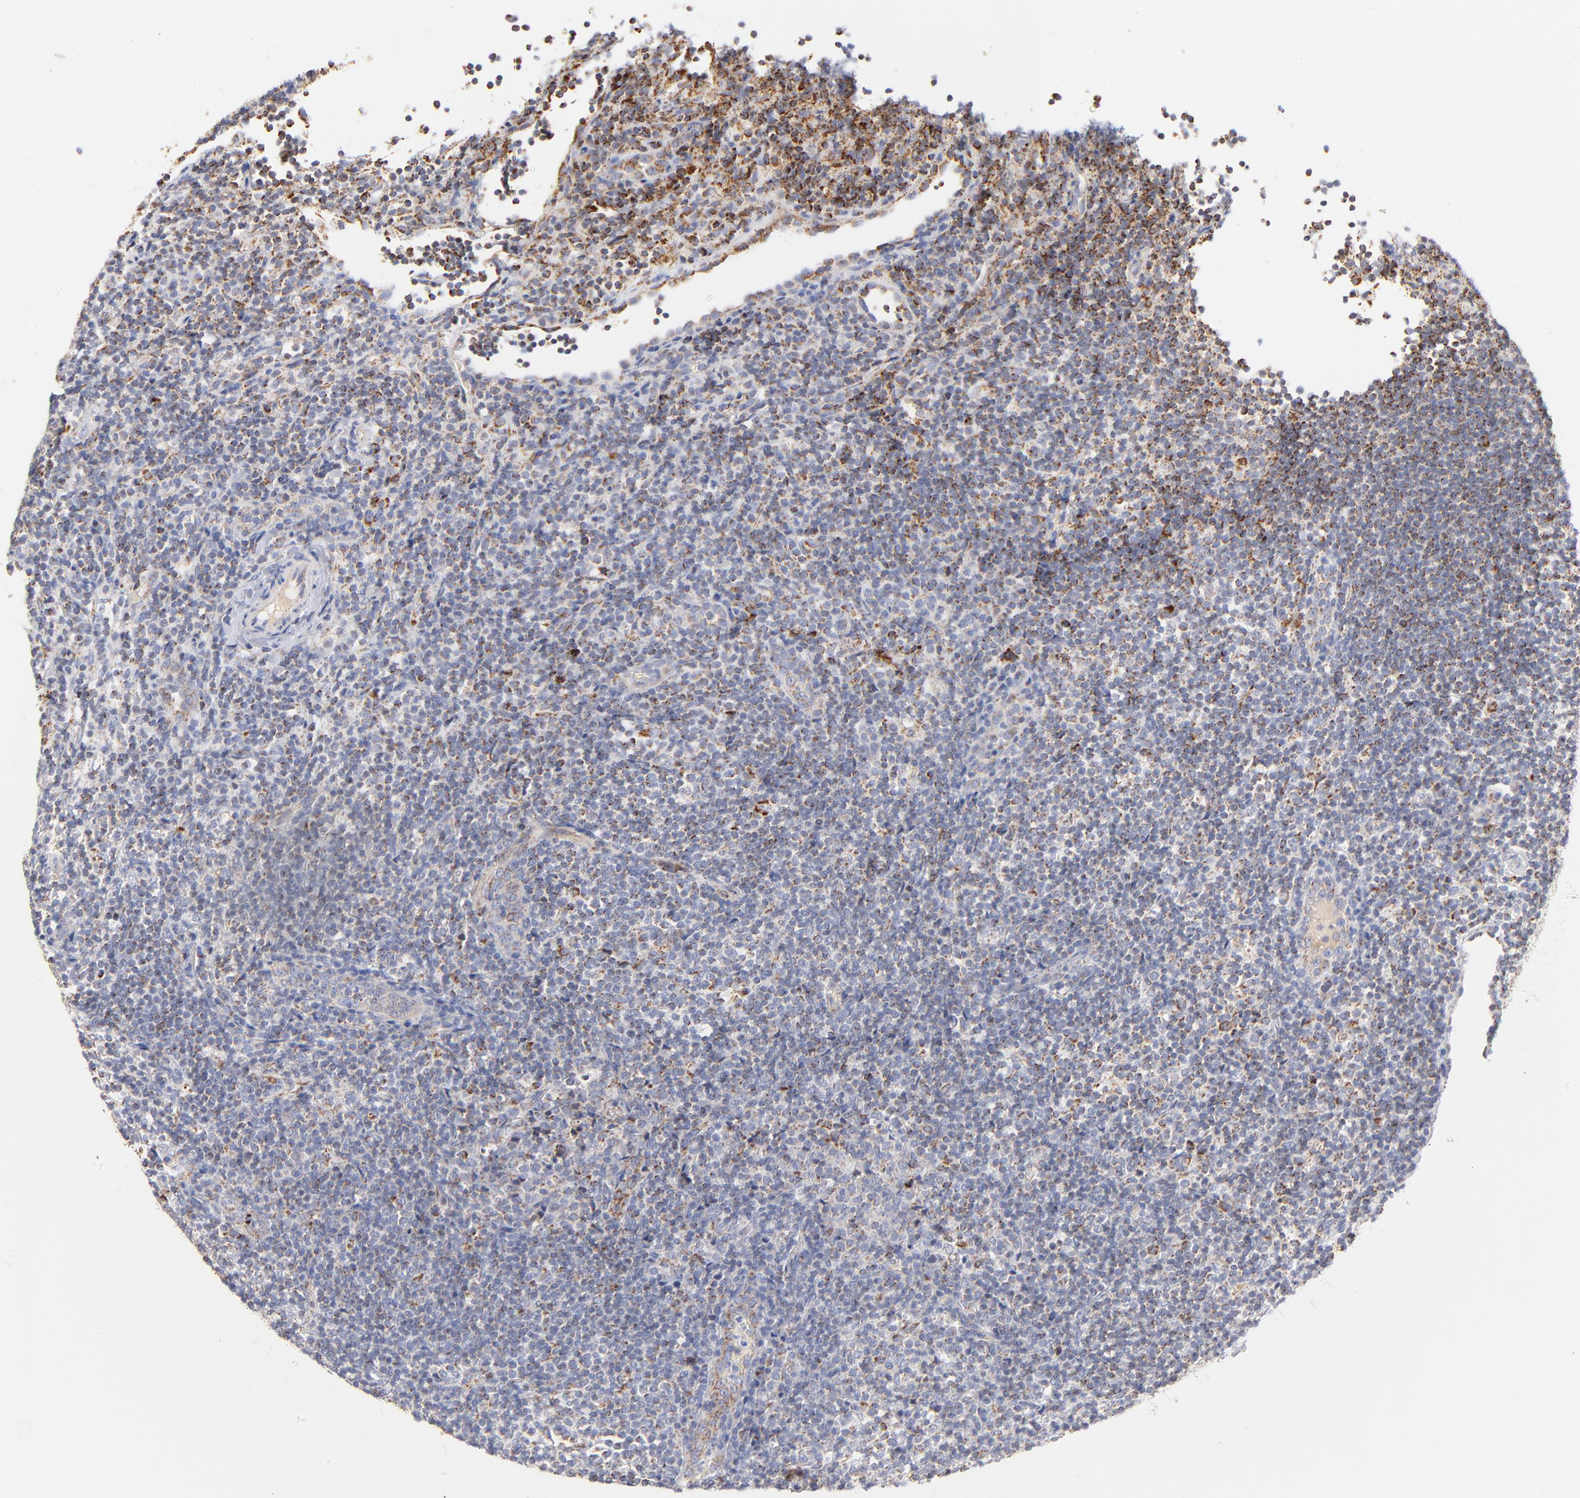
{"staining": {"intensity": "moderate", "quantity": "25%-75%", "location": "cytoplasmic/membranous"}, "tissue": "lymphoma", "cell_type": "Tumor cells", "image_type": "cancer", "snomed": [{"axis": "morphology", "description": "Malignant lymphoma, non-Hodgkin's type, Low grade"}, {"axis": "topography", "description": "Lymph node"}], "caption": "The micrograph shows immunohistochemical staining of low-grade malignant lymphoma, non-Hodgkin's type. There is moderate cytoplasmic/membranous staining is appreciated in about 25%-75% of tumor cells.", "gene": "DLAT", "patient": {"sex": "female", "age": 76}}